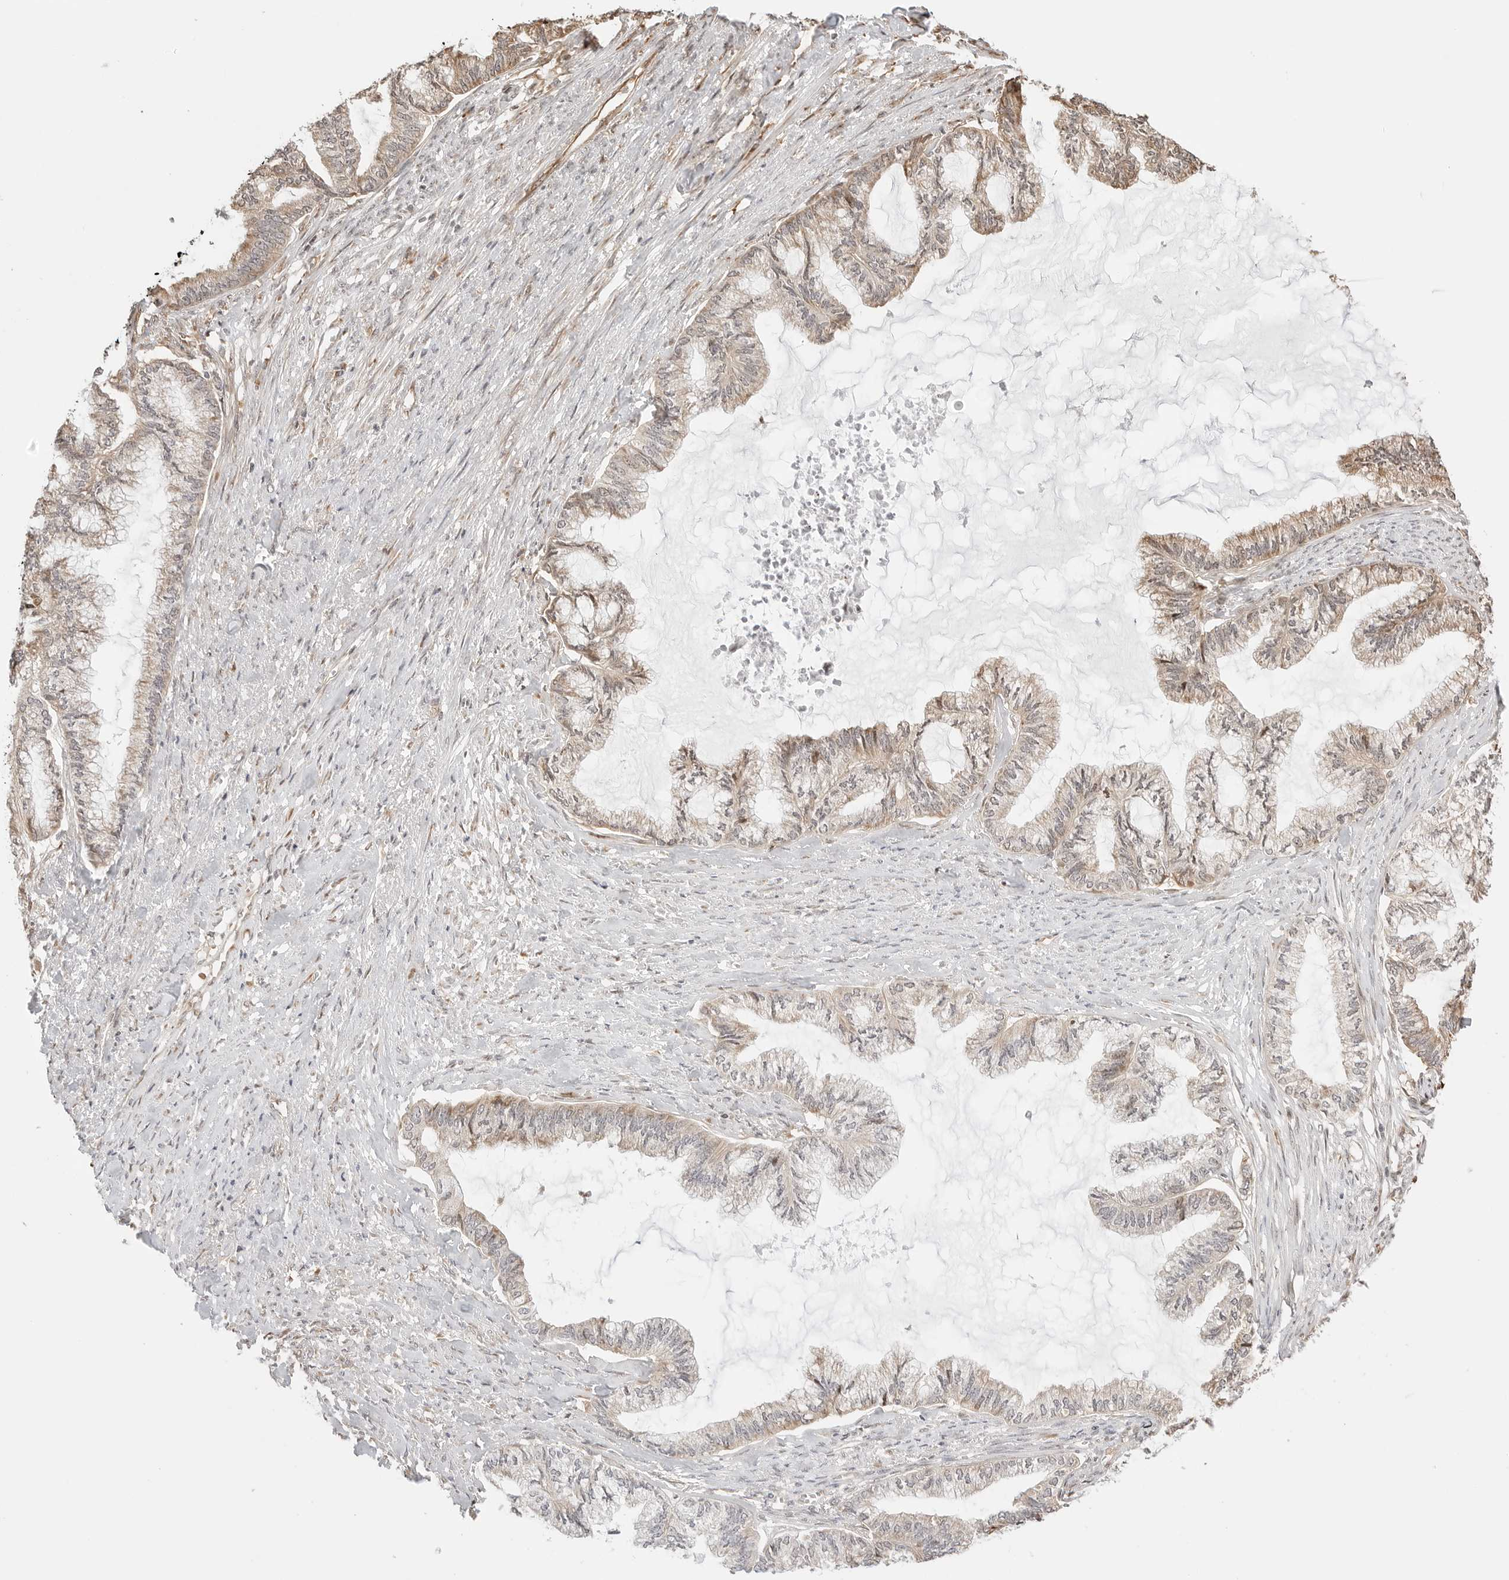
{"staining": {"intensity": "weak", "quantity": "<25%", "location": "cytoplasmic/membranous"}, "tissue": "endometrial cancer", "cell_type": "Tumor cells", "image_type": "cancer", "snomed": [{"axis": "morphology", "description": "Adenocarcinoma, NOS"}, {"axis": "topography", "description": "Endometrium"}], "caption": "Tumor cells are negative for protein expression in human endometrial cancer (adenocarcinoma).", "gene": "FKBP14", "patient": {"sex": "female", "age": 86}}